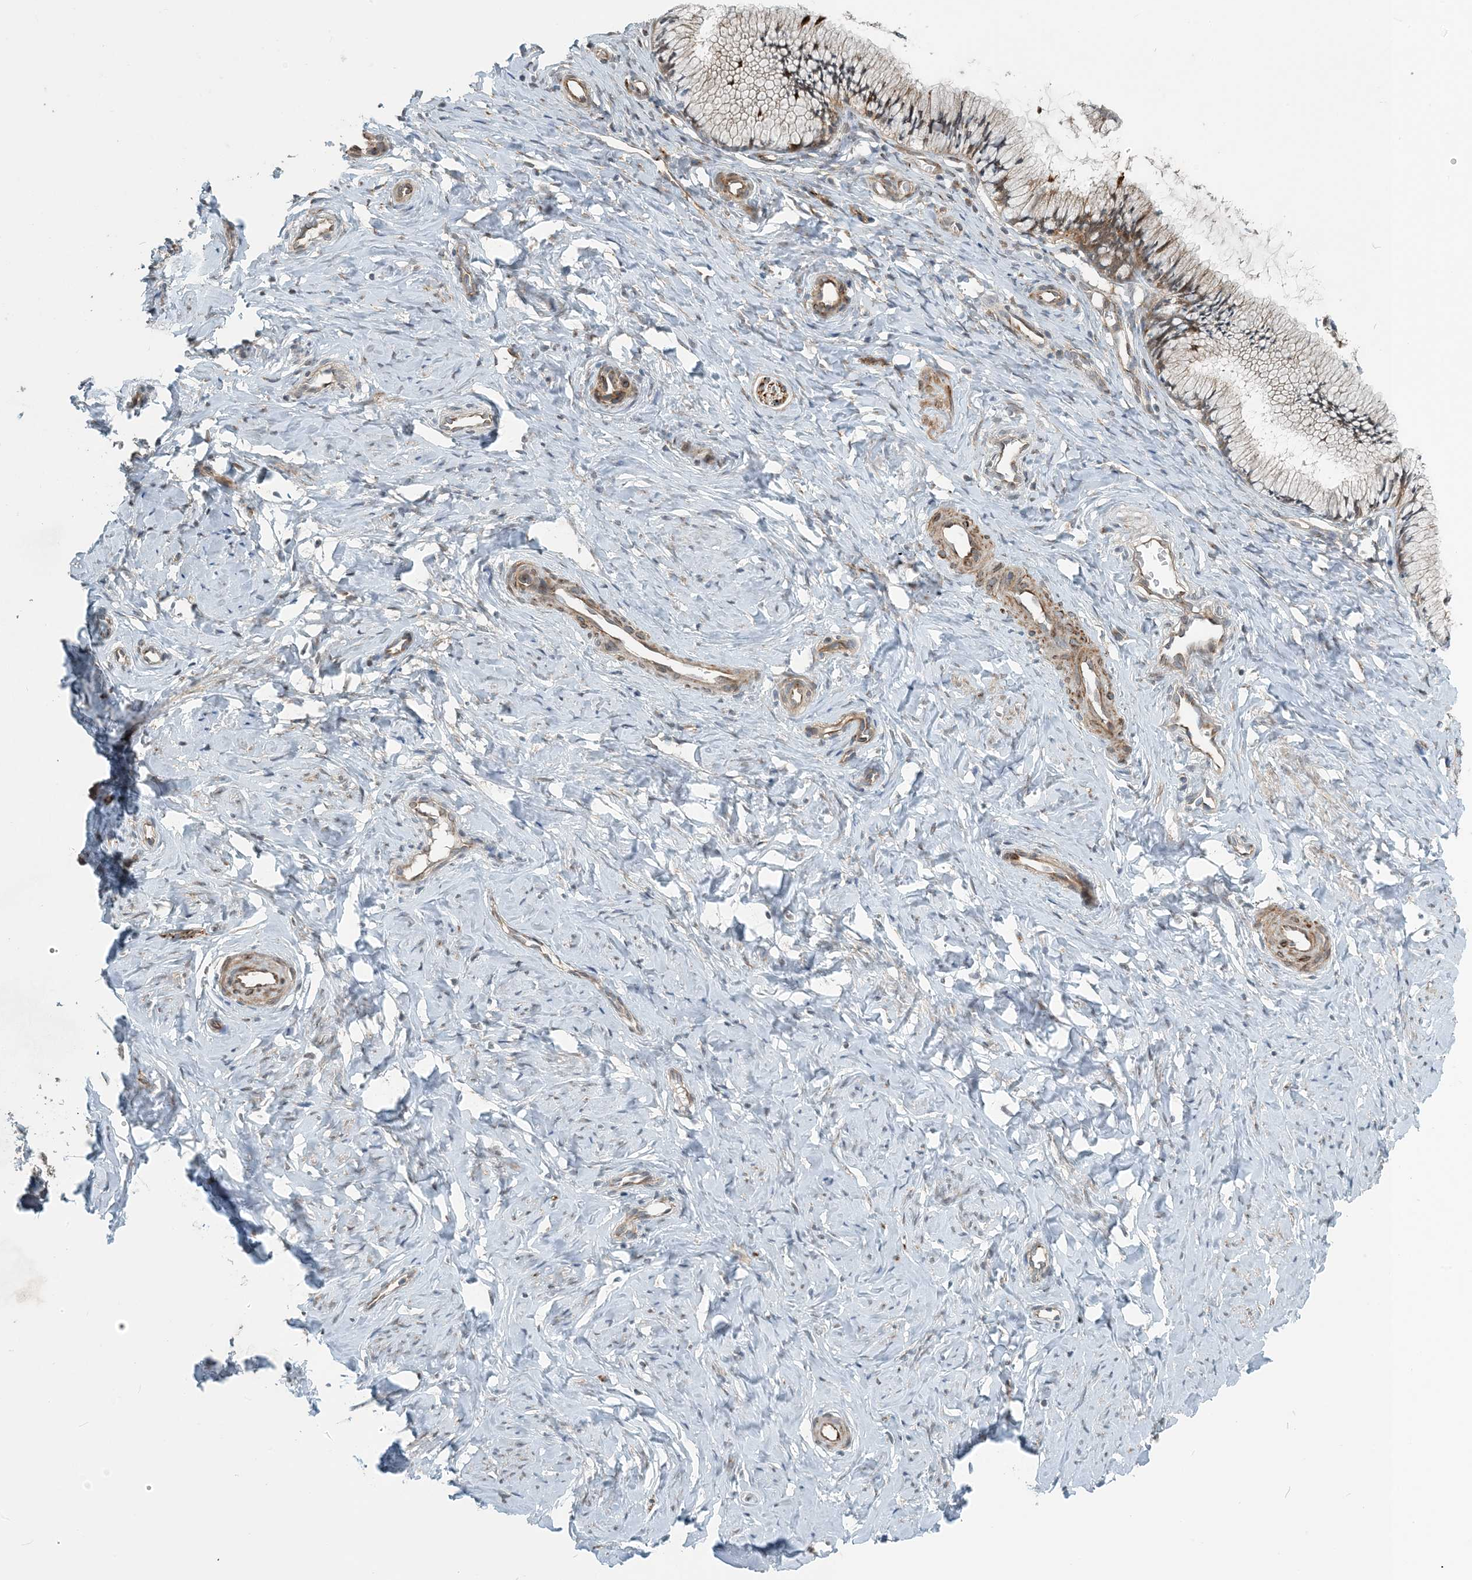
{"staining": {"intensity": "moderate", "quantity": "<25%", "location": "cytoplasmic/membranous"}, "tissue": "cervix", "cell_type": "Glandular cells", "image_type": "normal", "snomed": [{"axis": "morphology", "description": "Normal tissue, NOS"}, {"axis": "topography", "description": "Cervix"}], "caption": "The photomicrograph shows immunohistochemical staining of normal cervix. There is moderate cytoplasmic/membranous expression is present in about <25% of glandular cells. The staining is performed using DAB brown chromogen to label protein expression. The nuclei are counter-stained blue using hematoxylin.", "gene": "ZBTB3", "patient": {"sex": "female", "age": 27}}